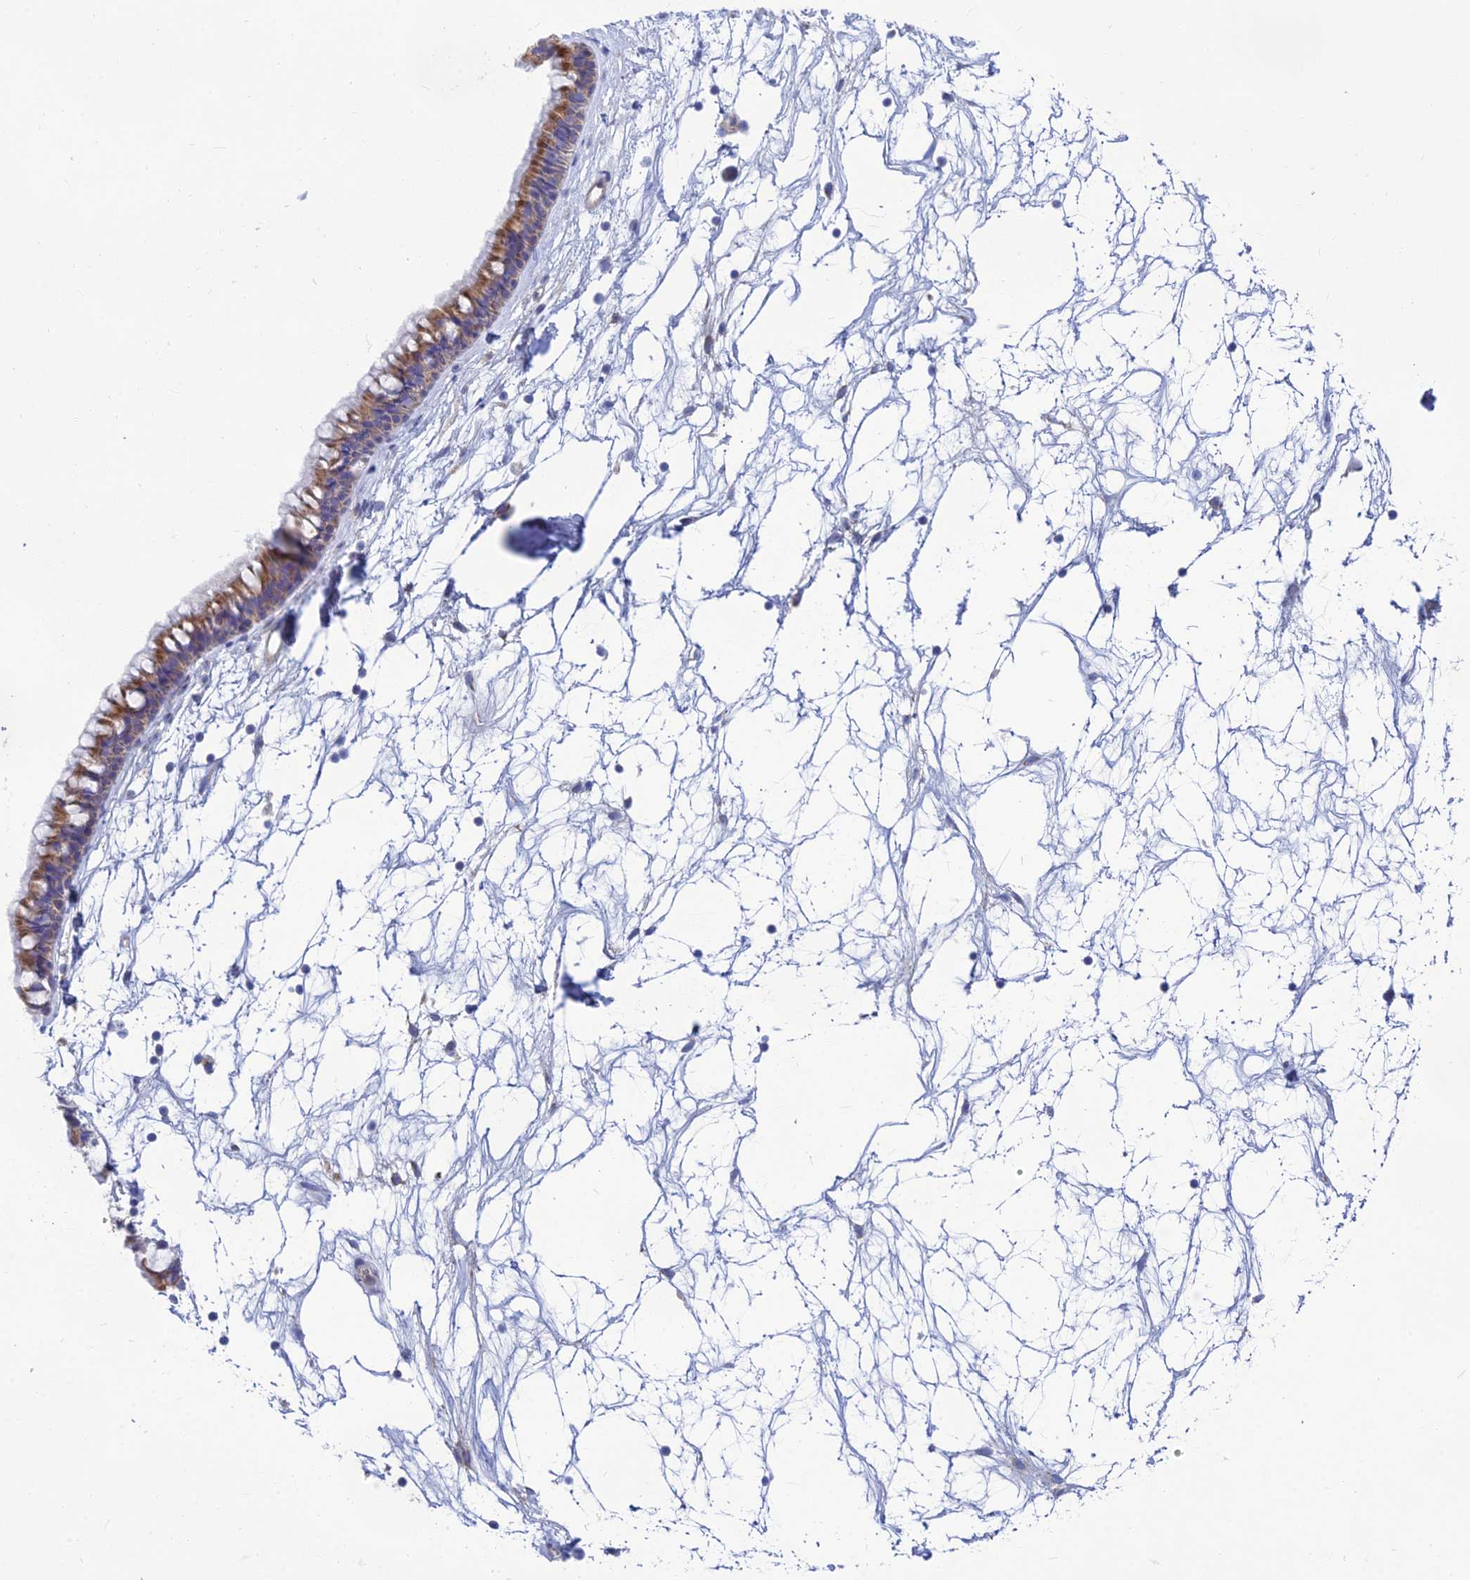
{"staining": {"intensity": "moderate", "quantity": ">75%", "location": "cytoplasmic/membranous"}, "tissue": "nasopharynx", "cell_type": "Respiratory epithelial cells", "image_type": "normal", "snomed": [{"axis": "morphology", "description": "Normal tissue, NOS"}, {"axis": "topography", "description": "Nasopharynx"}], "caption": "The immunohistochemical stain labels moderate cytoplasmic/membranous positivity in respiratory epithelial cells of normal nasopharynx. (DAB IHC, brown staining for protein, blue staining for nuclei).", "gene": "TMEM30B", "patient": {"sex": "male", "age": 64}}